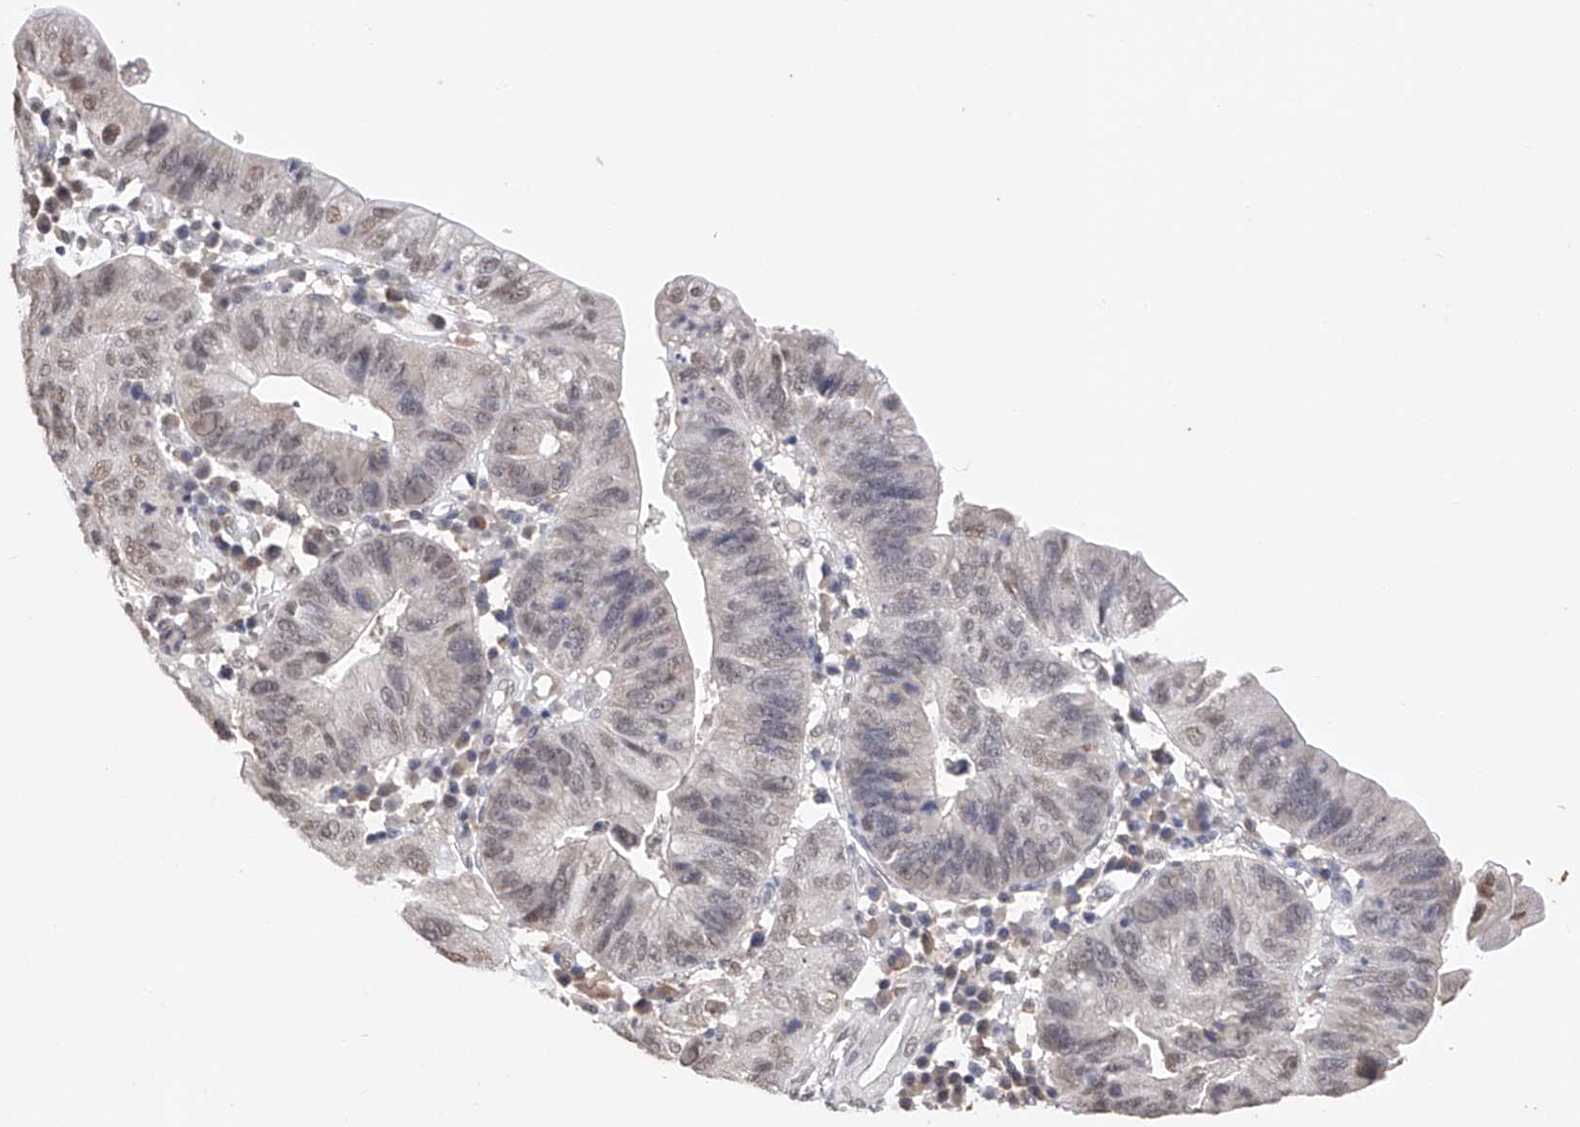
{"staining": {"intensity": "weak", "quantity": "25%-75%", "location": "nuclear"}, "tissue": "stomach cancer", "cell_type": "Tumor cells", "image_type": "cancer", "snomed": [{"axis": "morphology", "description": "Adenocarcinoma, NOS"}, {"axis": "topography", "description": "Stomach"}], "caption": "Weak nuclear positivity is appreciated in approximately 25%-75% of tumor cells in adenocarcinoma (stomach).", "gene": "DMAP1", "patient": {"sex": "male", "age": 59}}